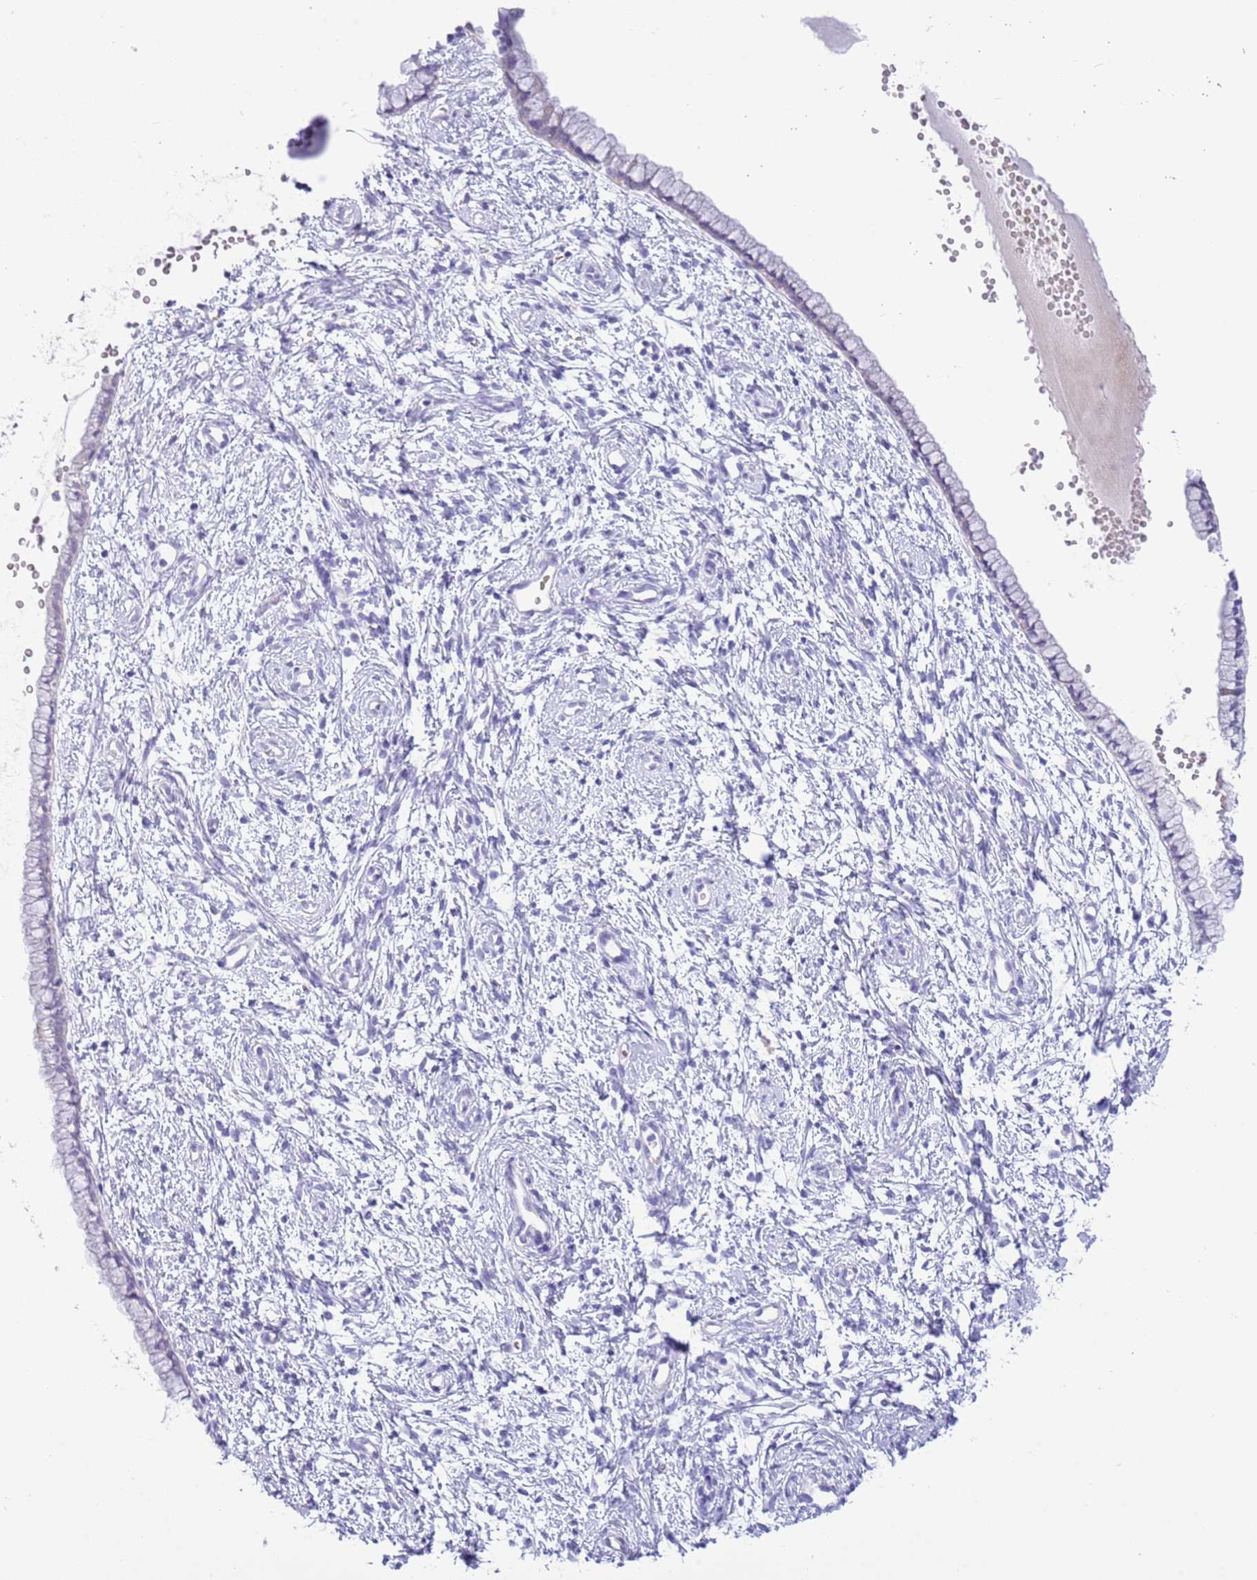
{"staining": {"intensity": "negative", "quantity": "none", "location": "none"}, "tissue": "cervix", "cell_type": "Glandular cells", "image_type": "normal", "snomed": [{"axis": "morphology", "description": "Normal tissue, NOS"}, {"axis": "topography", "description": "Cervix"}], "caption": "IHC micrograph of normal cervix: human cervix stained with DAB shows no significant protein staining in glandular cells. The staining was performed using DAB (3,3'-diaminobenzidine) to visualize the protein expression in brown, while the nuclei were stained in blue with hematoxylin (Magnification: 20x).", "gene": "ACR", "patient": {"sex": "female", "age": 57}}